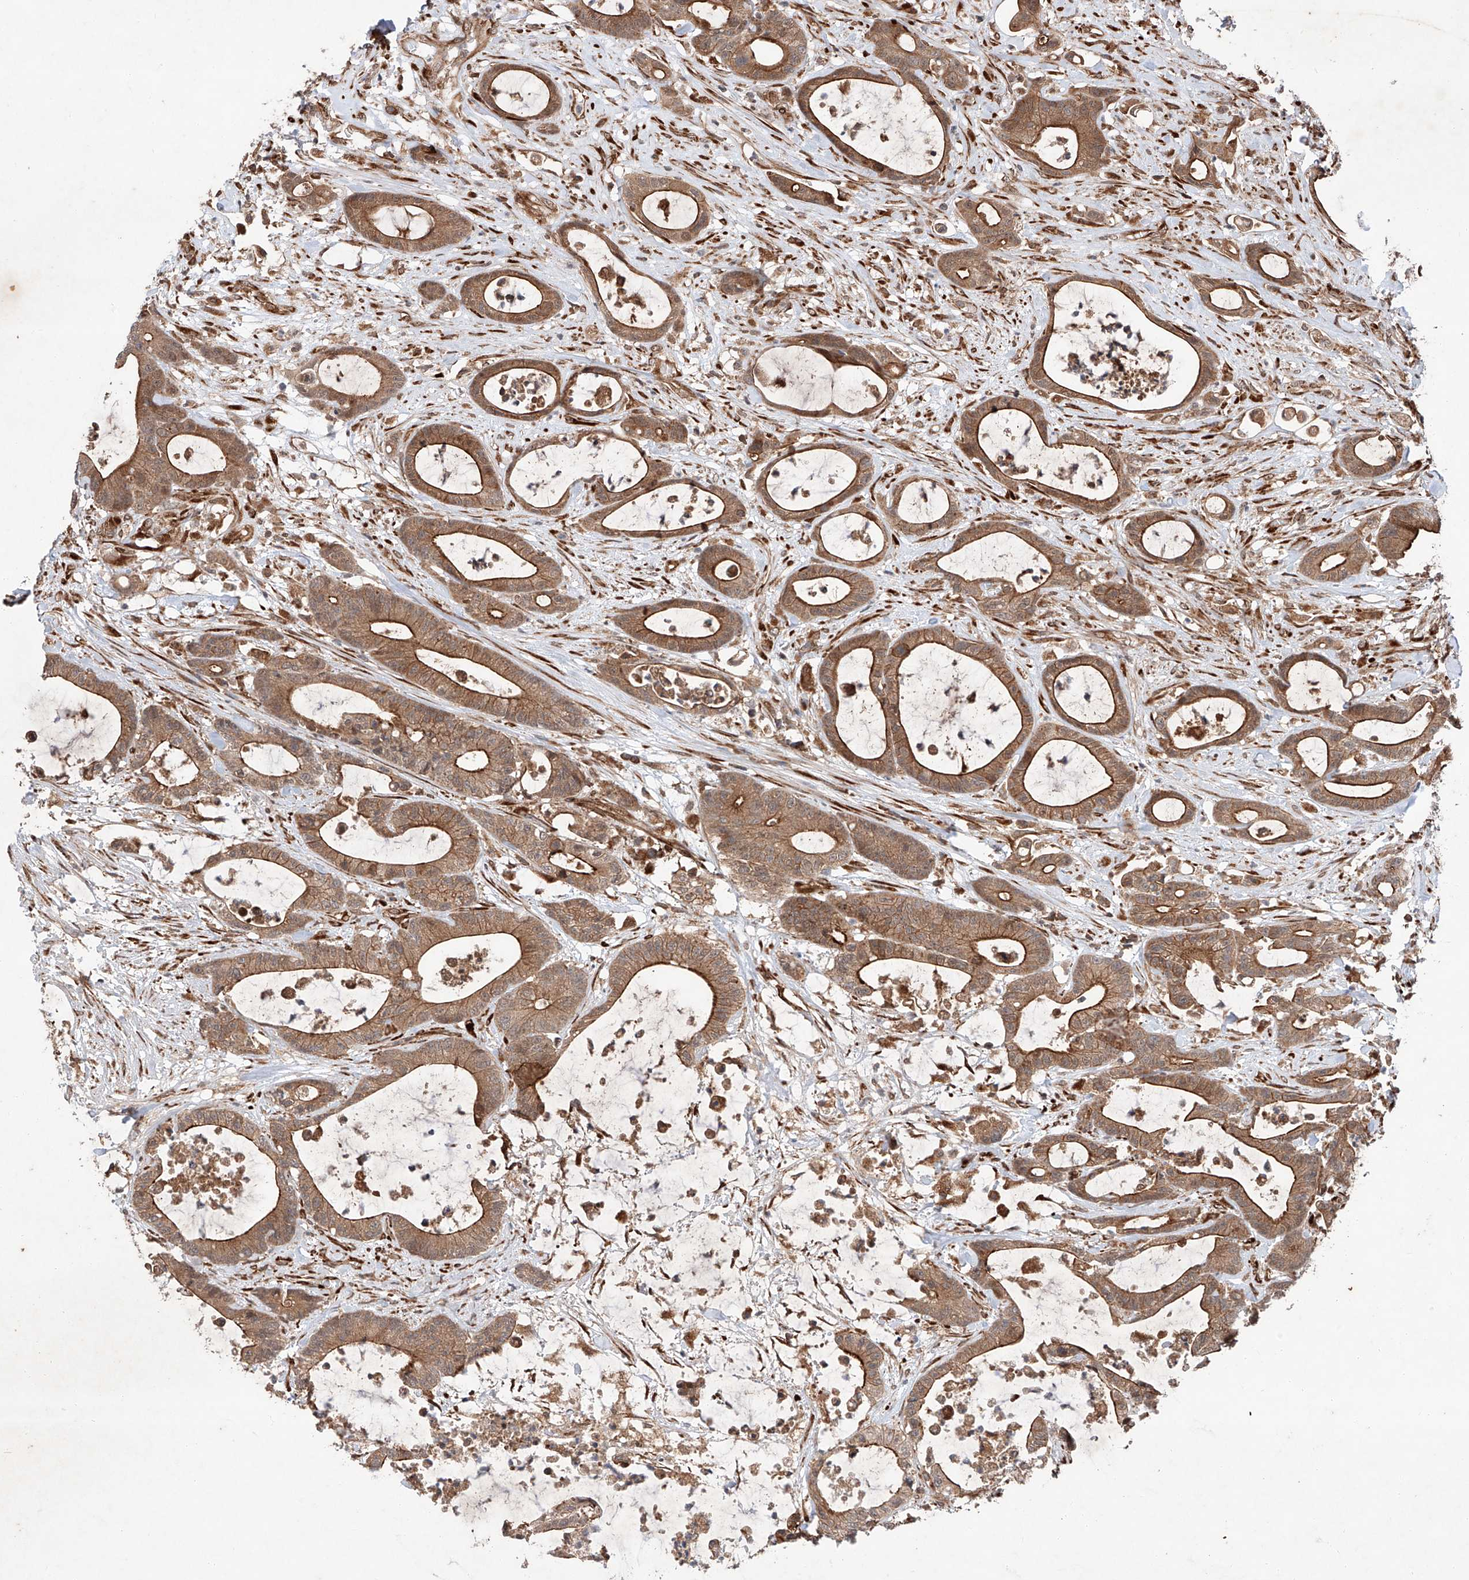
{"staining": {"intensity": "moderate", "quantity": ">75%", "location": "cytoplasmic/membranous"}, "tissue": "colorectal cancer", "cell_type": "Tumor cells", "image_type": "cancer", "snomed": [{"axis": "morphology", "description": "Adenocarcinoma, NOS"}, {"axis": "topography", "description": "Colon"}], "caption": "Immunohistochemical staining of human adenocarcinoma (colorectal) displays moderate cytoplasmic/membranous protein positivity in approximately >75% of tumor cells. (Brightfield microscopy of DAB IHC at high magnification).", "gene": "ZFP28", "patient": {"sex": "female", "age": 84}}